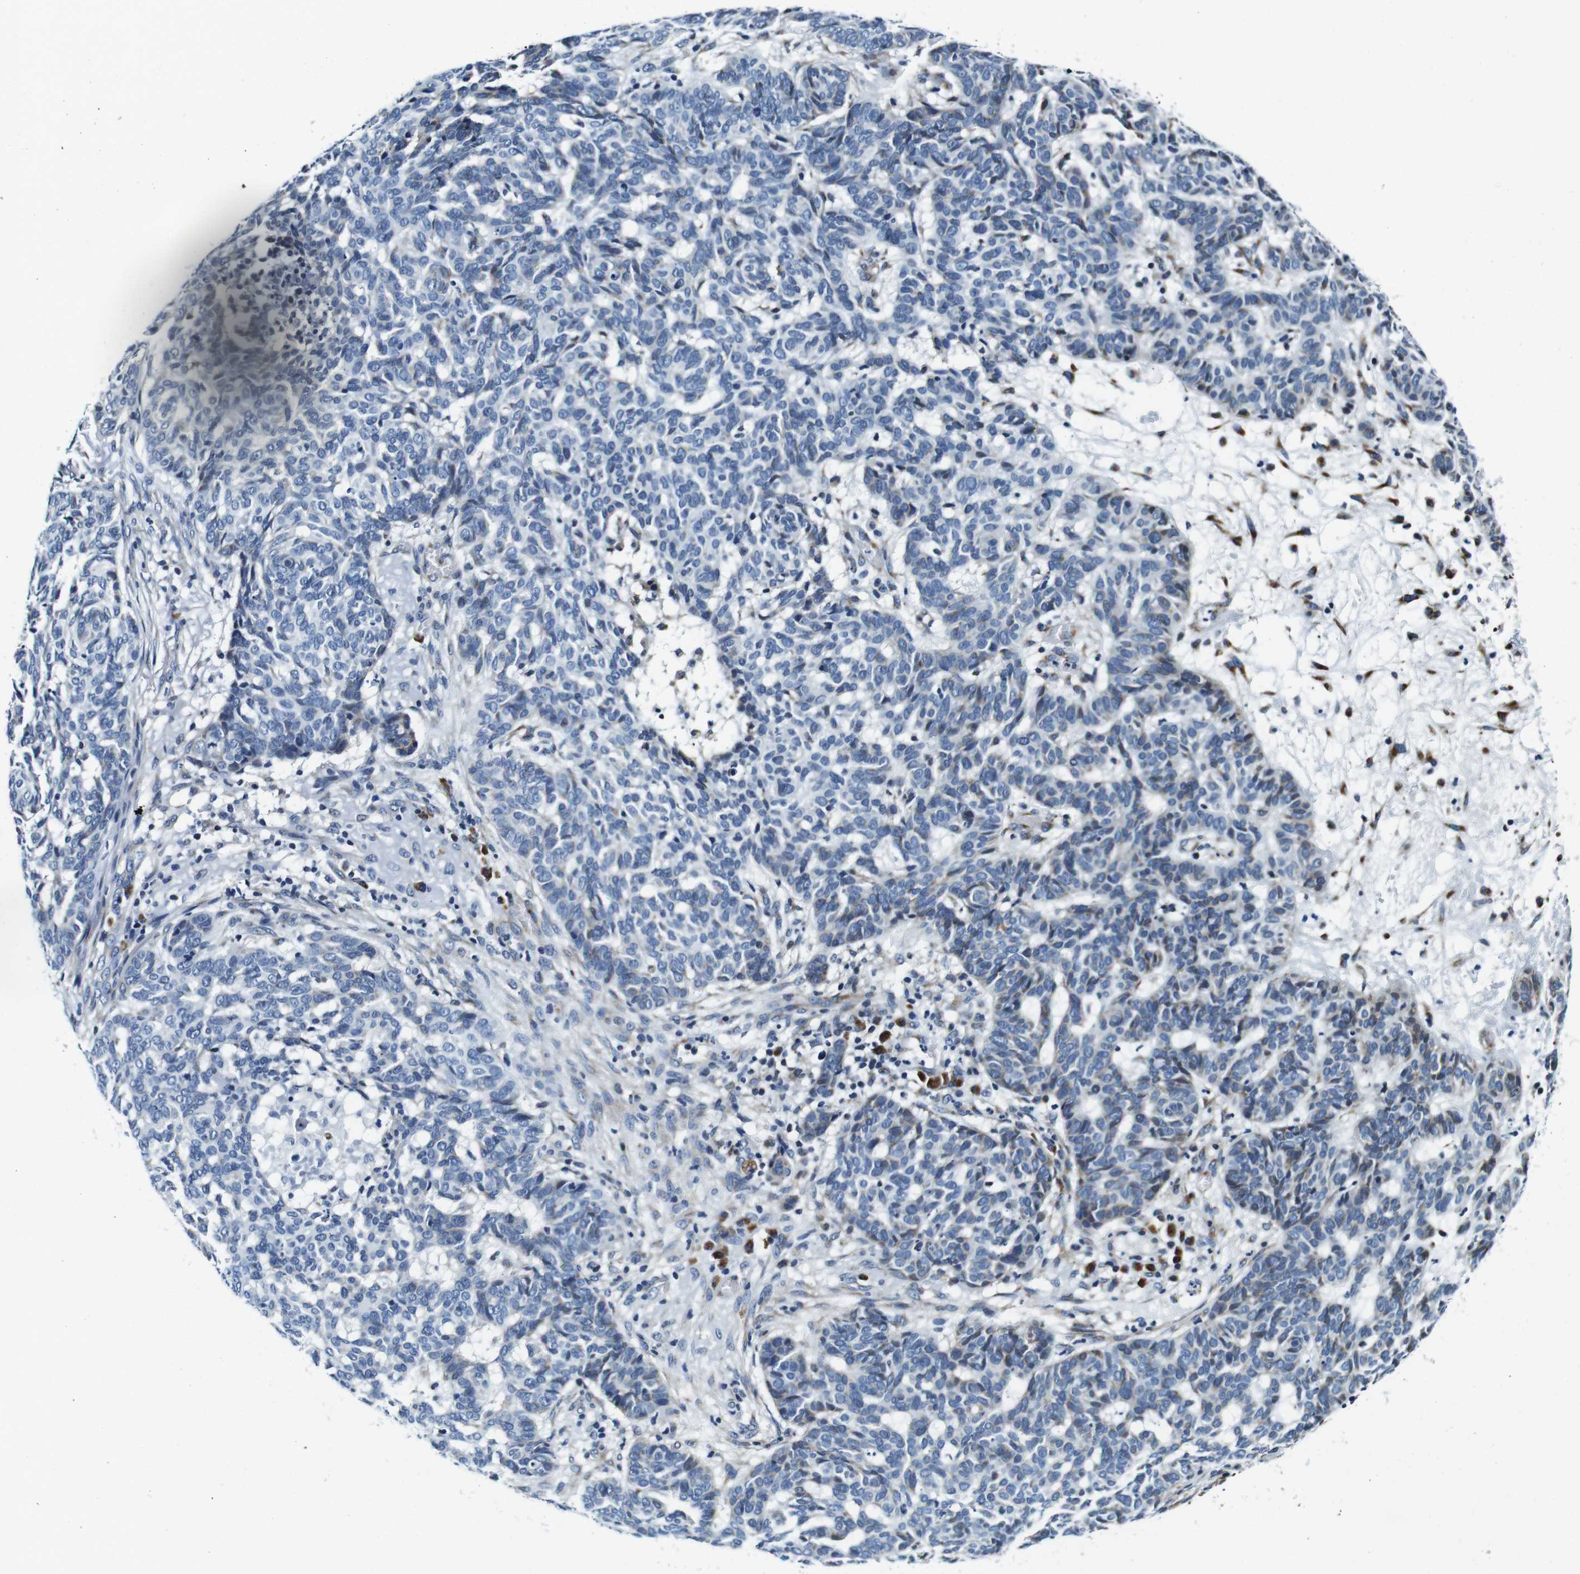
{"staining": {"intensity": "negative", "quantity": "none", "location": "none"}, "tissue": "skin cancer", "cell_type": "Tumor cells", "image_type": "cancer", "snomed": [{"axis": "morphology", "description": "Basal cell carcinoma"}, {"axis": "topography", "description": "Skin"}], "caption": "A photomicrograph of skin cancer stained for a protein reveals no brown staining in tumor cells.", "gene": "FAR2", "patient": {"sex": "male", "age": 85}}